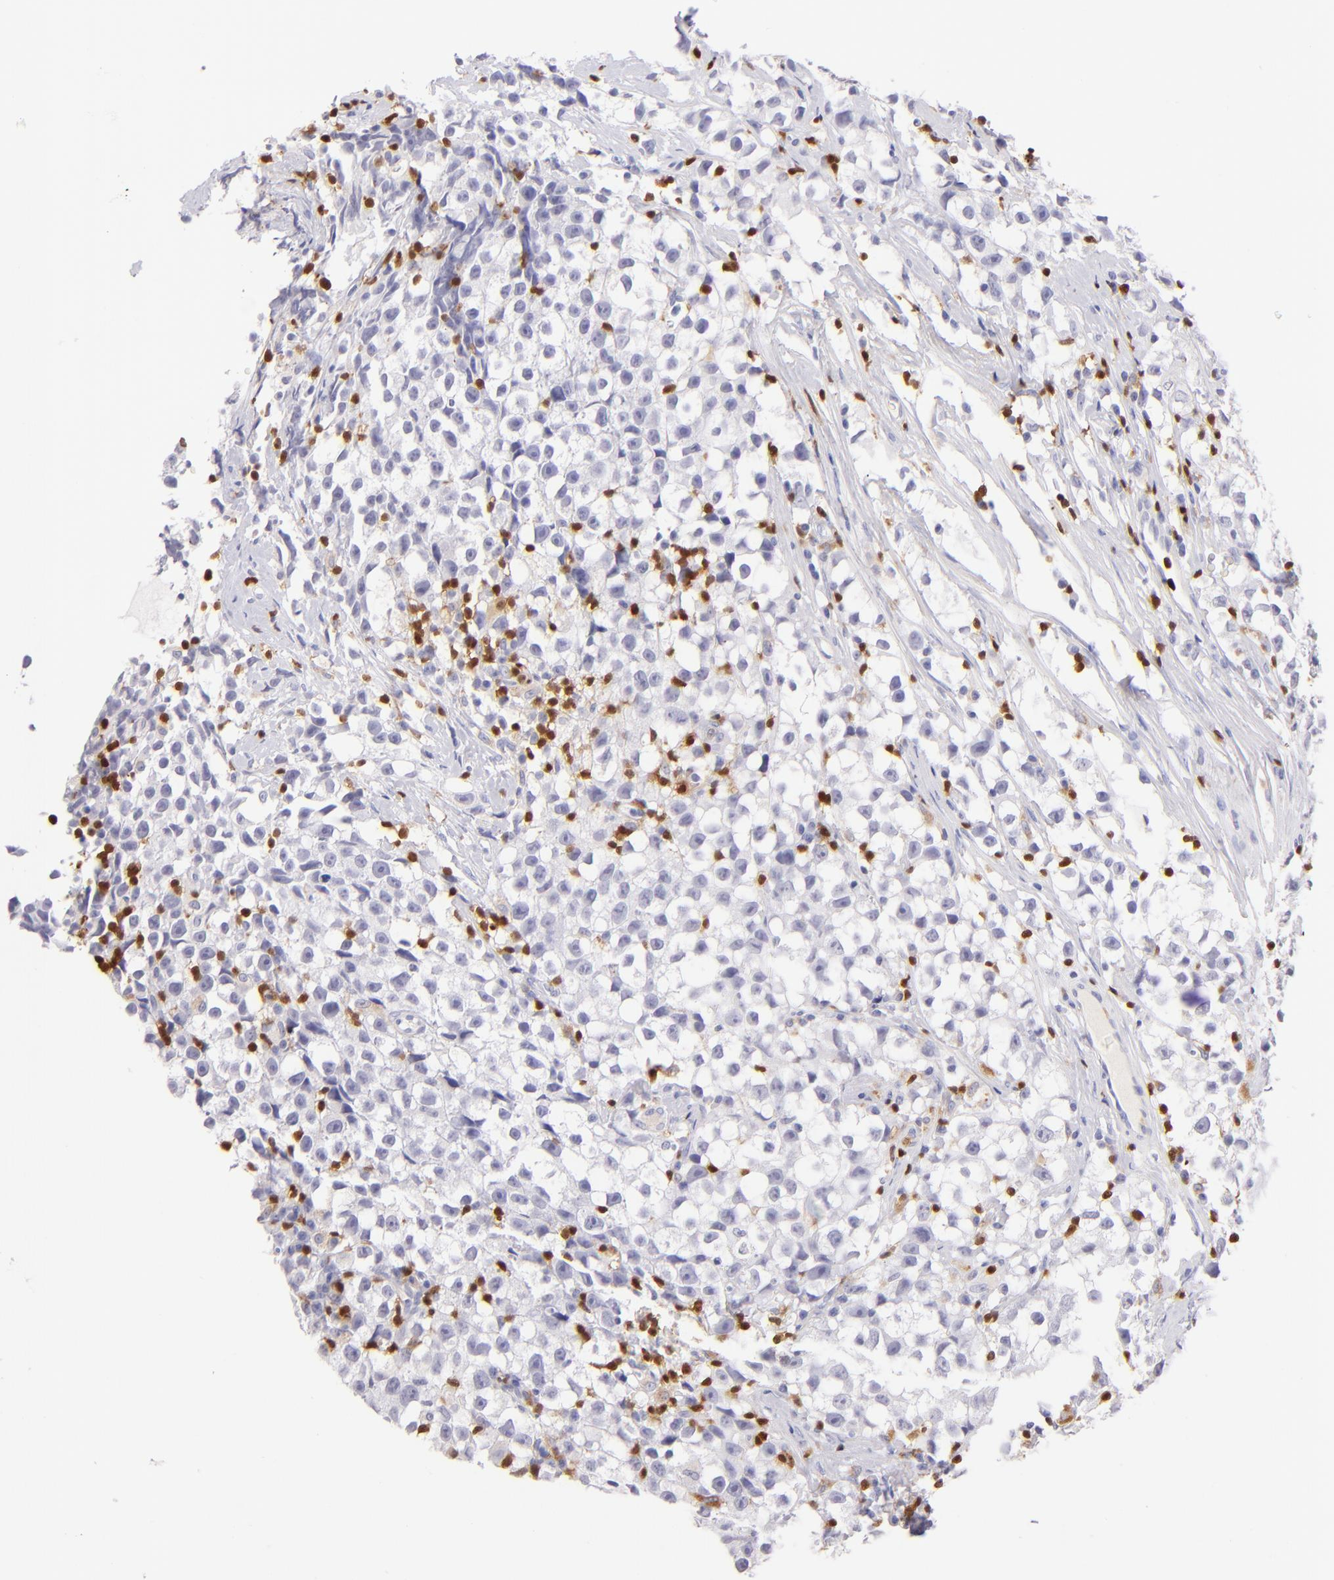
{"staining": {"intensity": "negative", "quantity": "none", "location": "none"}, "tissue": "testis cancer", "cell_type": "Tumor cells", "image_type": "cancer", "snomed": [{"axis": "morphology", "description": "Seminoma, NOS"}, {"axis": "topography", "description": "Testis"}], "caption": "Tumor cells show no significant positivity in testis seminoma.", "gene": "ZAP70", "patient": {"sex": "male", "age": 35}}